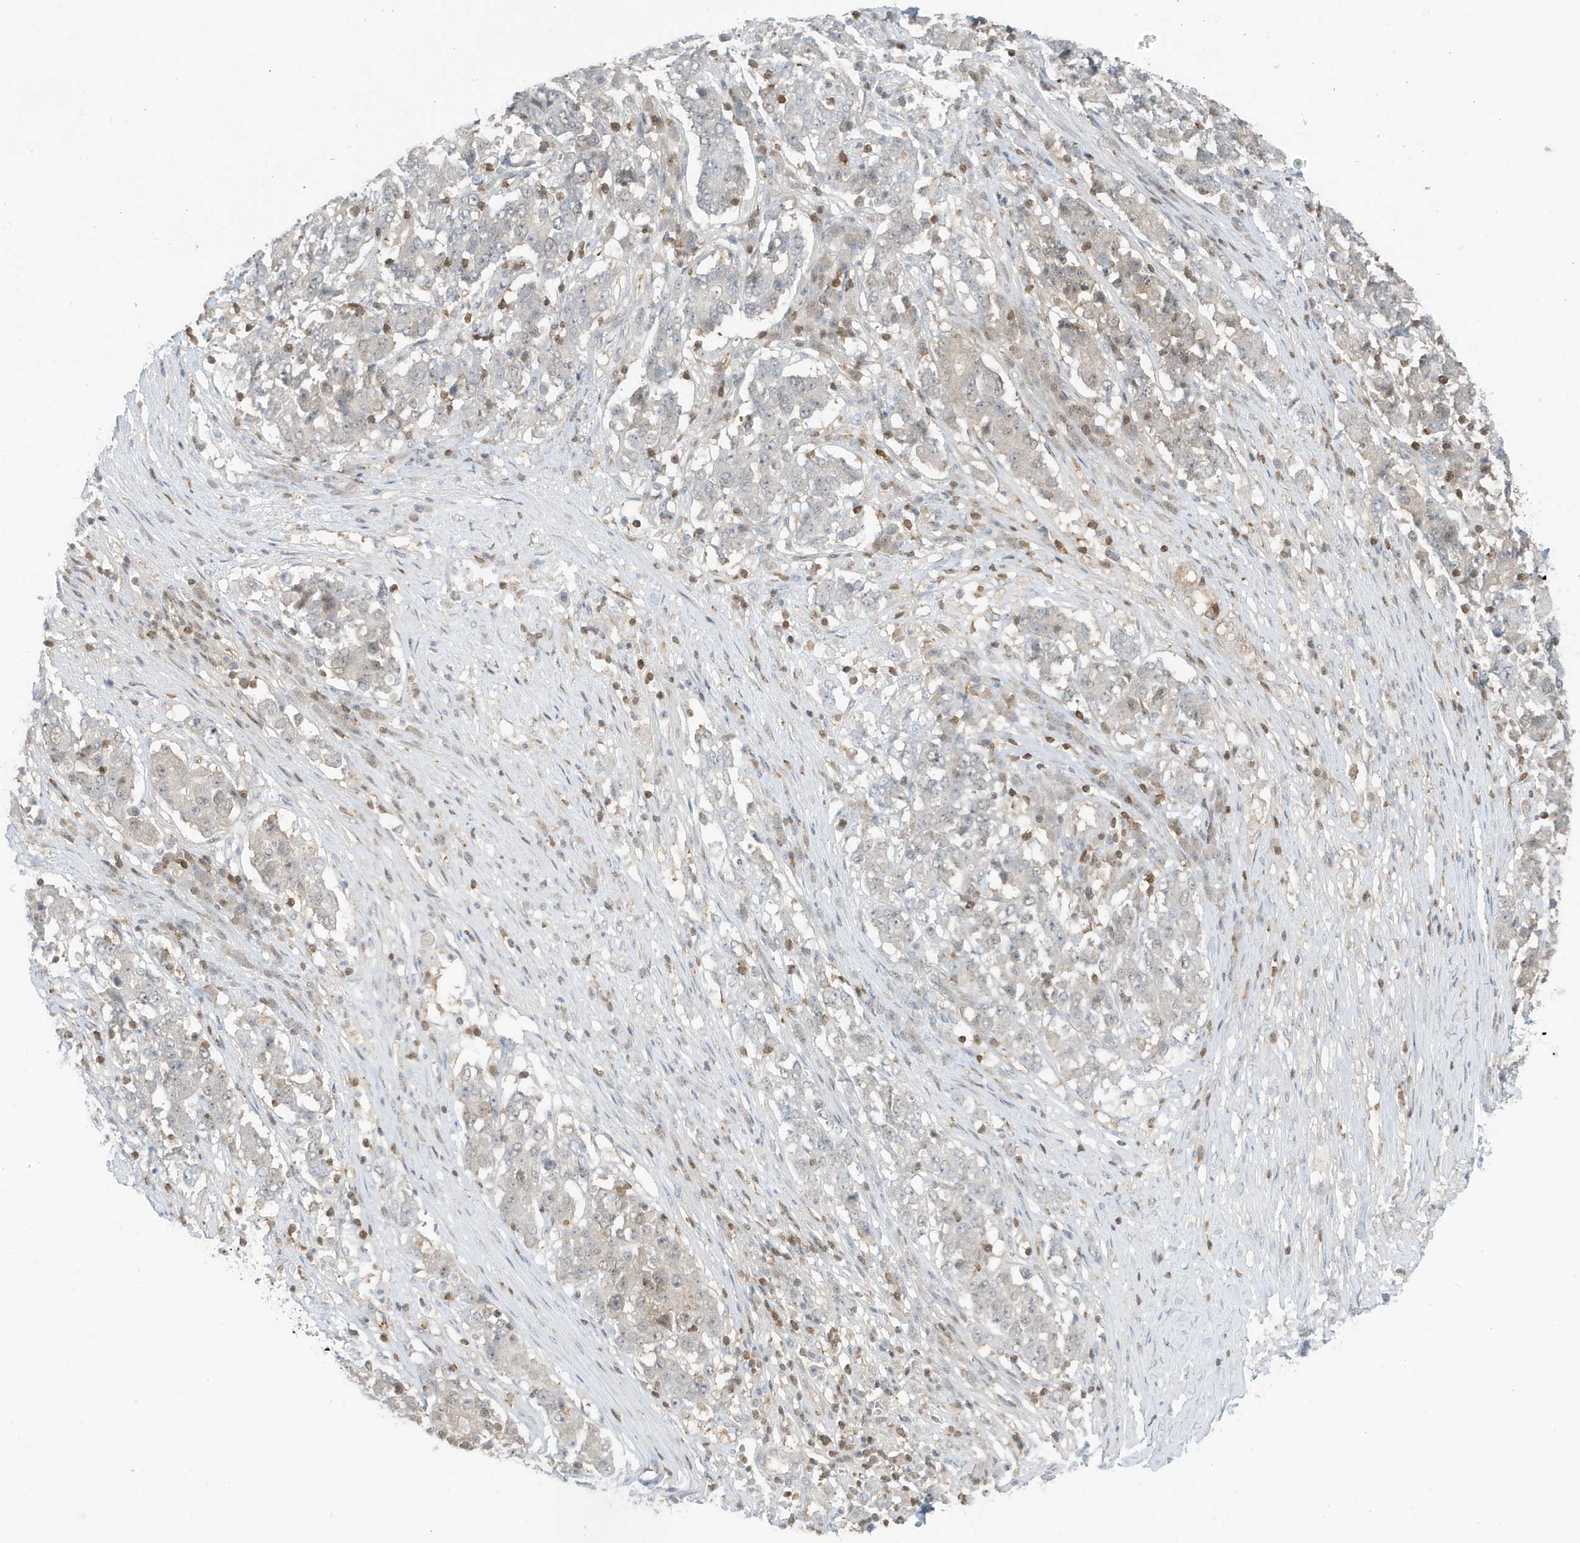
{"staining": {"intensity": "negative", "quantity": "none", "location": "none"}, "tissue": "stomach cancer", "cell_type": "Tumor cells", "image_type": "cancer", "snomed": [{"axis": "morphology", "description": "Adenocarcinoma, NOS"}, {"axis": "topography", "description": "Stomach"}], "caption": "Immunohistochemical staining of stomach cancer (adenocarcinoma) reveals no significant staining in tumor cells.", "gene": "OGA", "patient": {"sex": "male", "age": 59}}